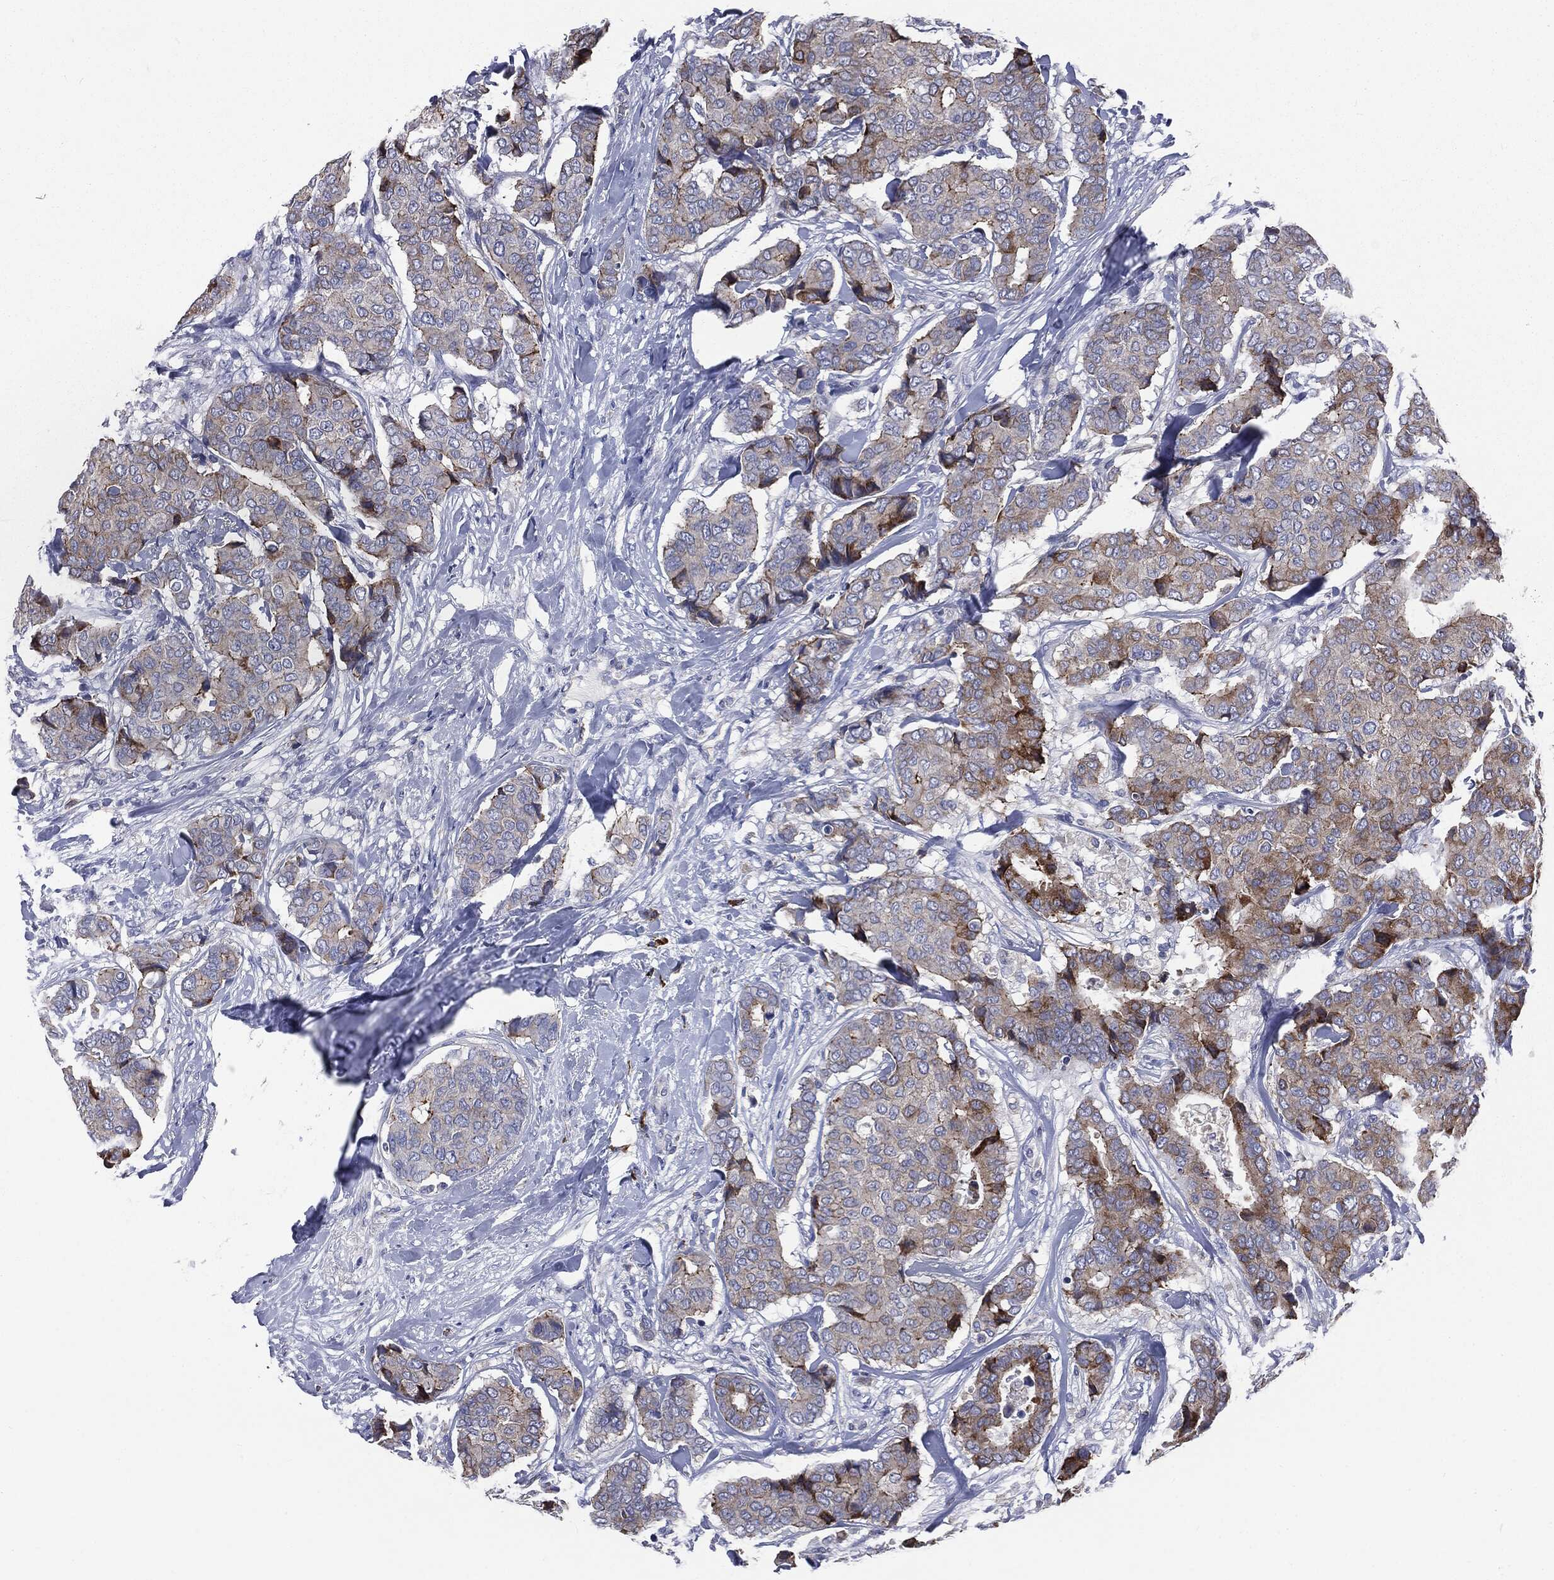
{"staining": {"intensity": "moderate", "quantity": "25%-75%", "location": "cytoplasmic/membranous"}, "tissue": "breast cancer", "cell_type": "Tumor cells", "image_type": "cancer", "snomed": [{"axis": "morphology", "description": "Duct carcinoma"}, {"axis": "topography", "description": "Breast"}], "caption": "Infiltrating ductal carcinoma (breast) stained with DAB immunohistochemistry exhibits medium levels of moderate cytoplasmic/membranous positivity in approximately 25%-75% of tumor cells.", "gene": "PTGS2", "patient": {"sex": "female", "age": 75}}